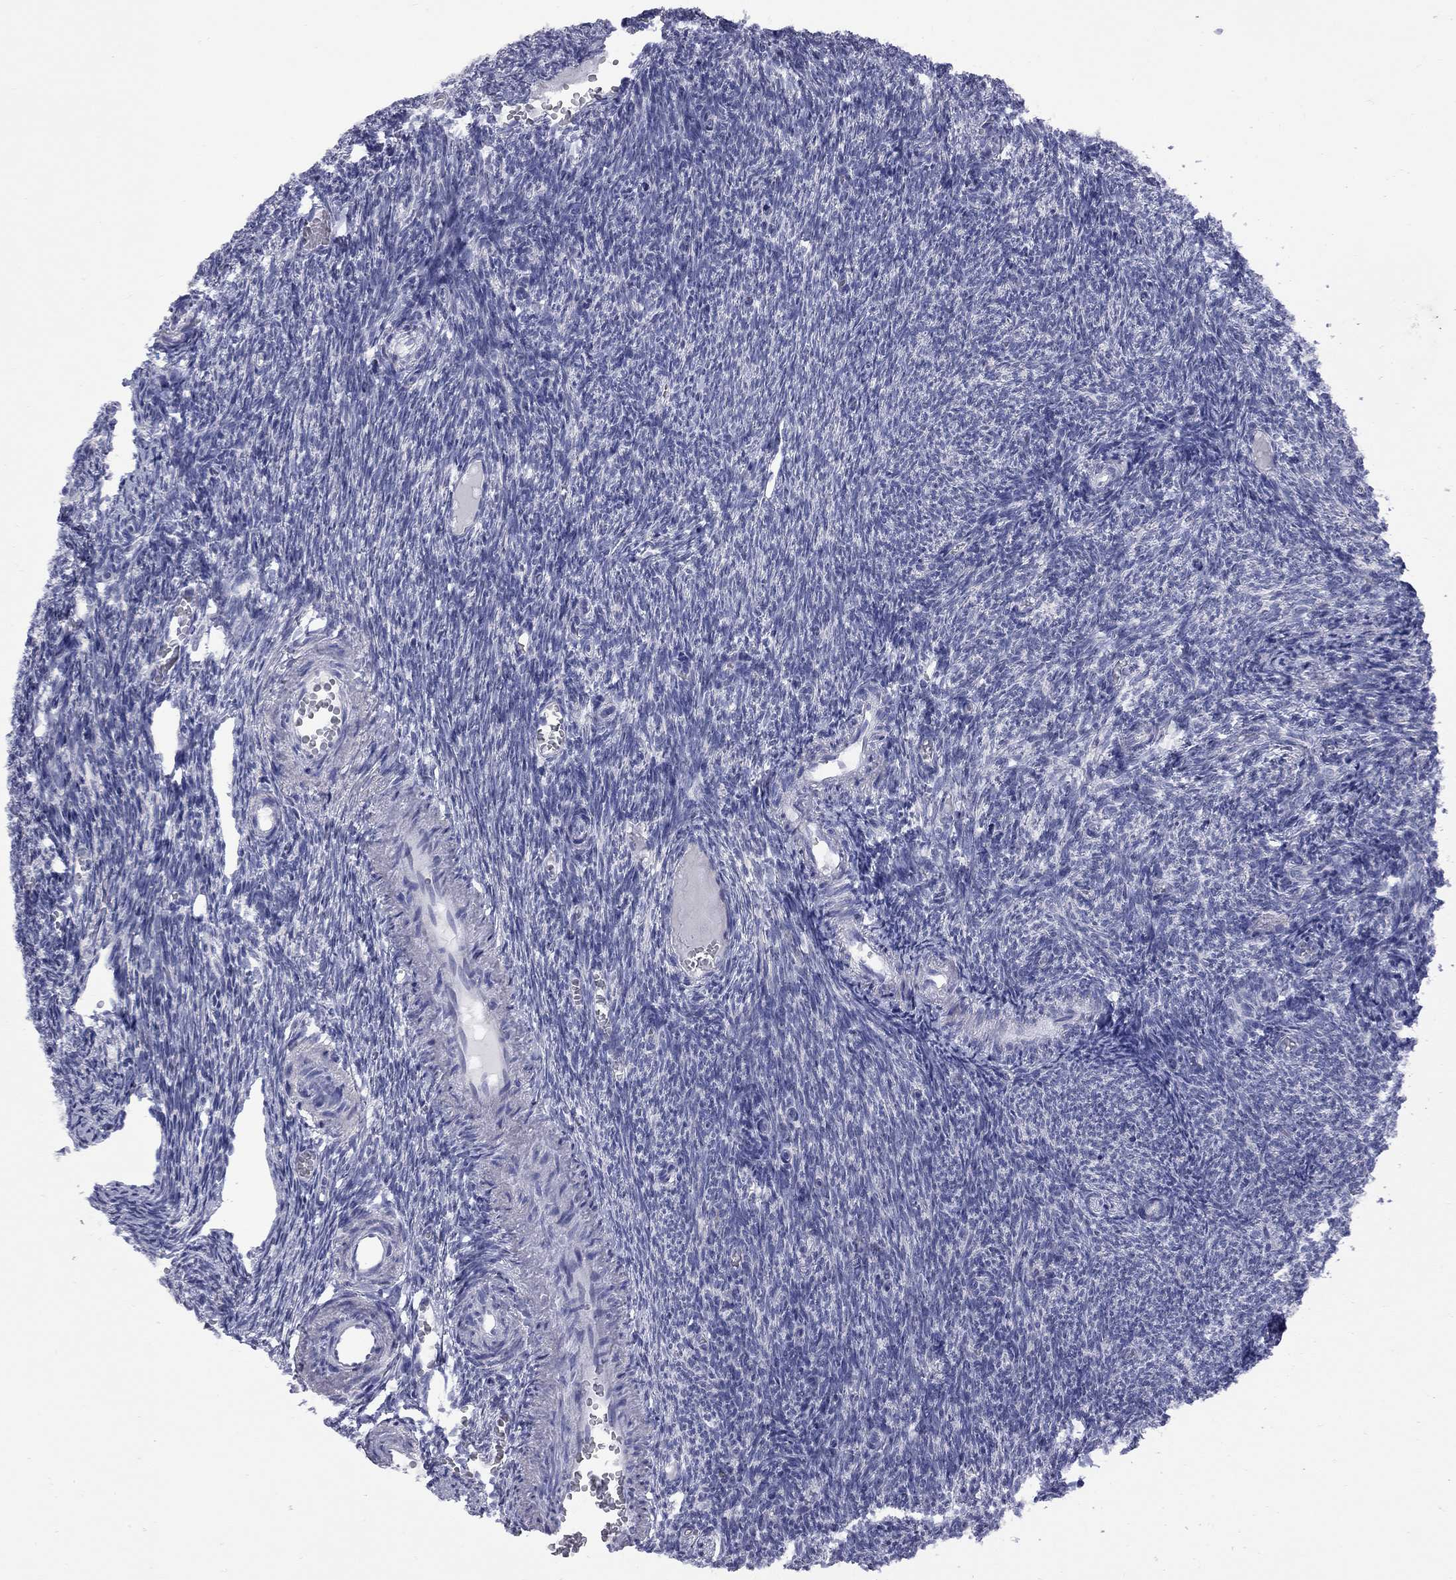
{"staining": {"intensity": "negative", "quantity": "none", "location": "none"}, "tissue": "ovary", "cell_type": "Follicle cells", "image_type": "normal", "snomed": [{"axis": "morphology", "description": "Normal tissue, NOS"}, {"axis": "topography", "description": "Ovary"}], "caption": "DAB immunohistochemical staining of unremarkable ovary displays no significant positivity in follicle cells. (Stains: DAB (3,3'-diaminobenzidine) IHC with hematoxylin counter stain, Microscopy: brightfield microscopy at high magnification).", "gene": "ABCB4", "patient": {"sex": "female", "age": 39}}